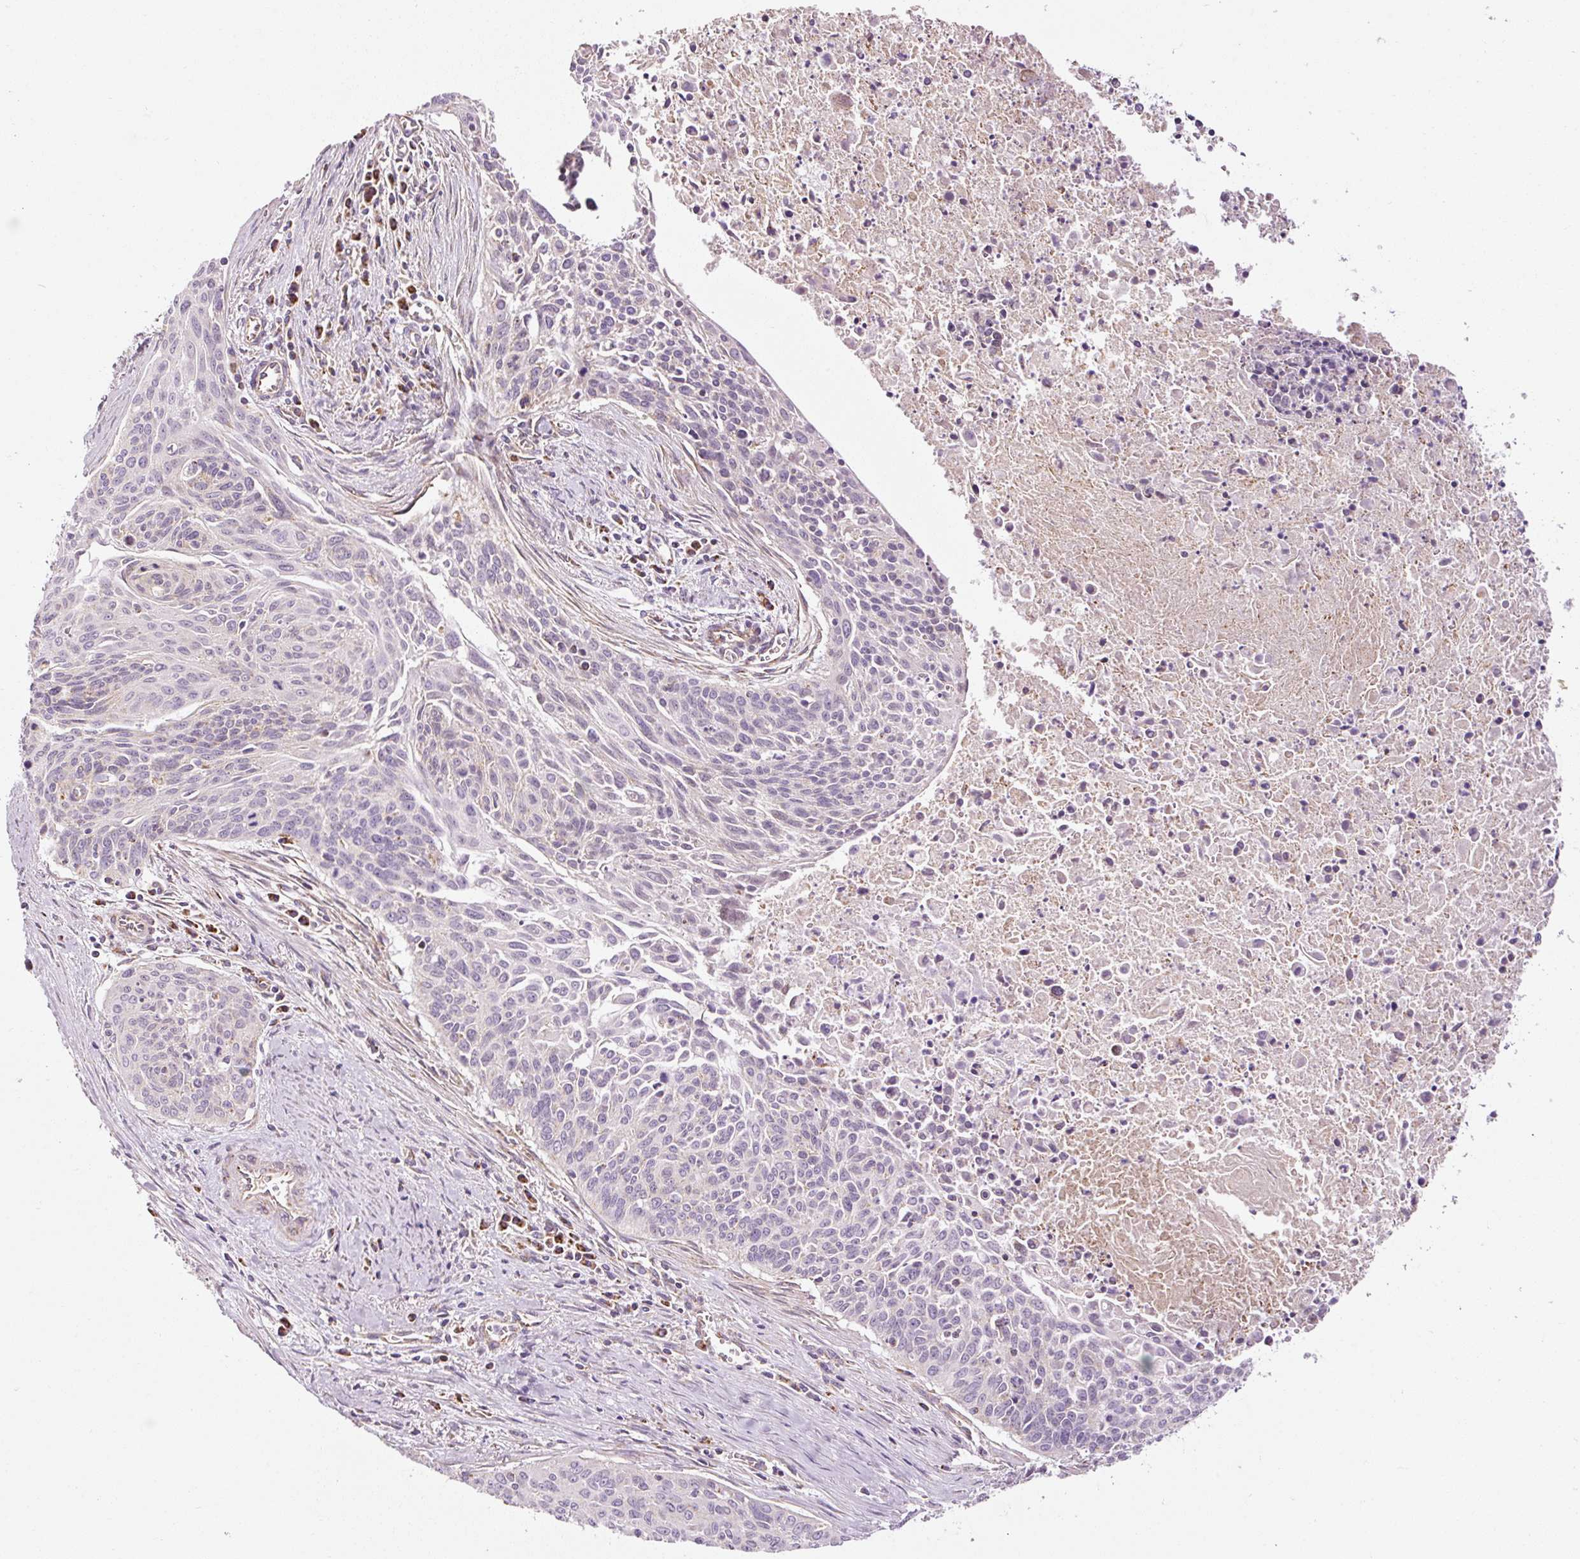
{"staining": {"intensity": "negative", "quantity": "none", "location": "none"}, "tissue": "cervical cancer", "cell_type": "Tumor cells", "image_type": "cancer", "snomed": [{"axis": "morphology", "description": "Squamous cell carcinoma, NOS"}, {"axis": "topography", "description": "Cervix"}], "caption": "The immunohistochemistry (IHC) micrograph has no significant positivity in tumor cells of squamous cell carcinoma (cervical) tissue.", "gene": "NDUFB4", "patient": {"sex": "female", "age": 55}}